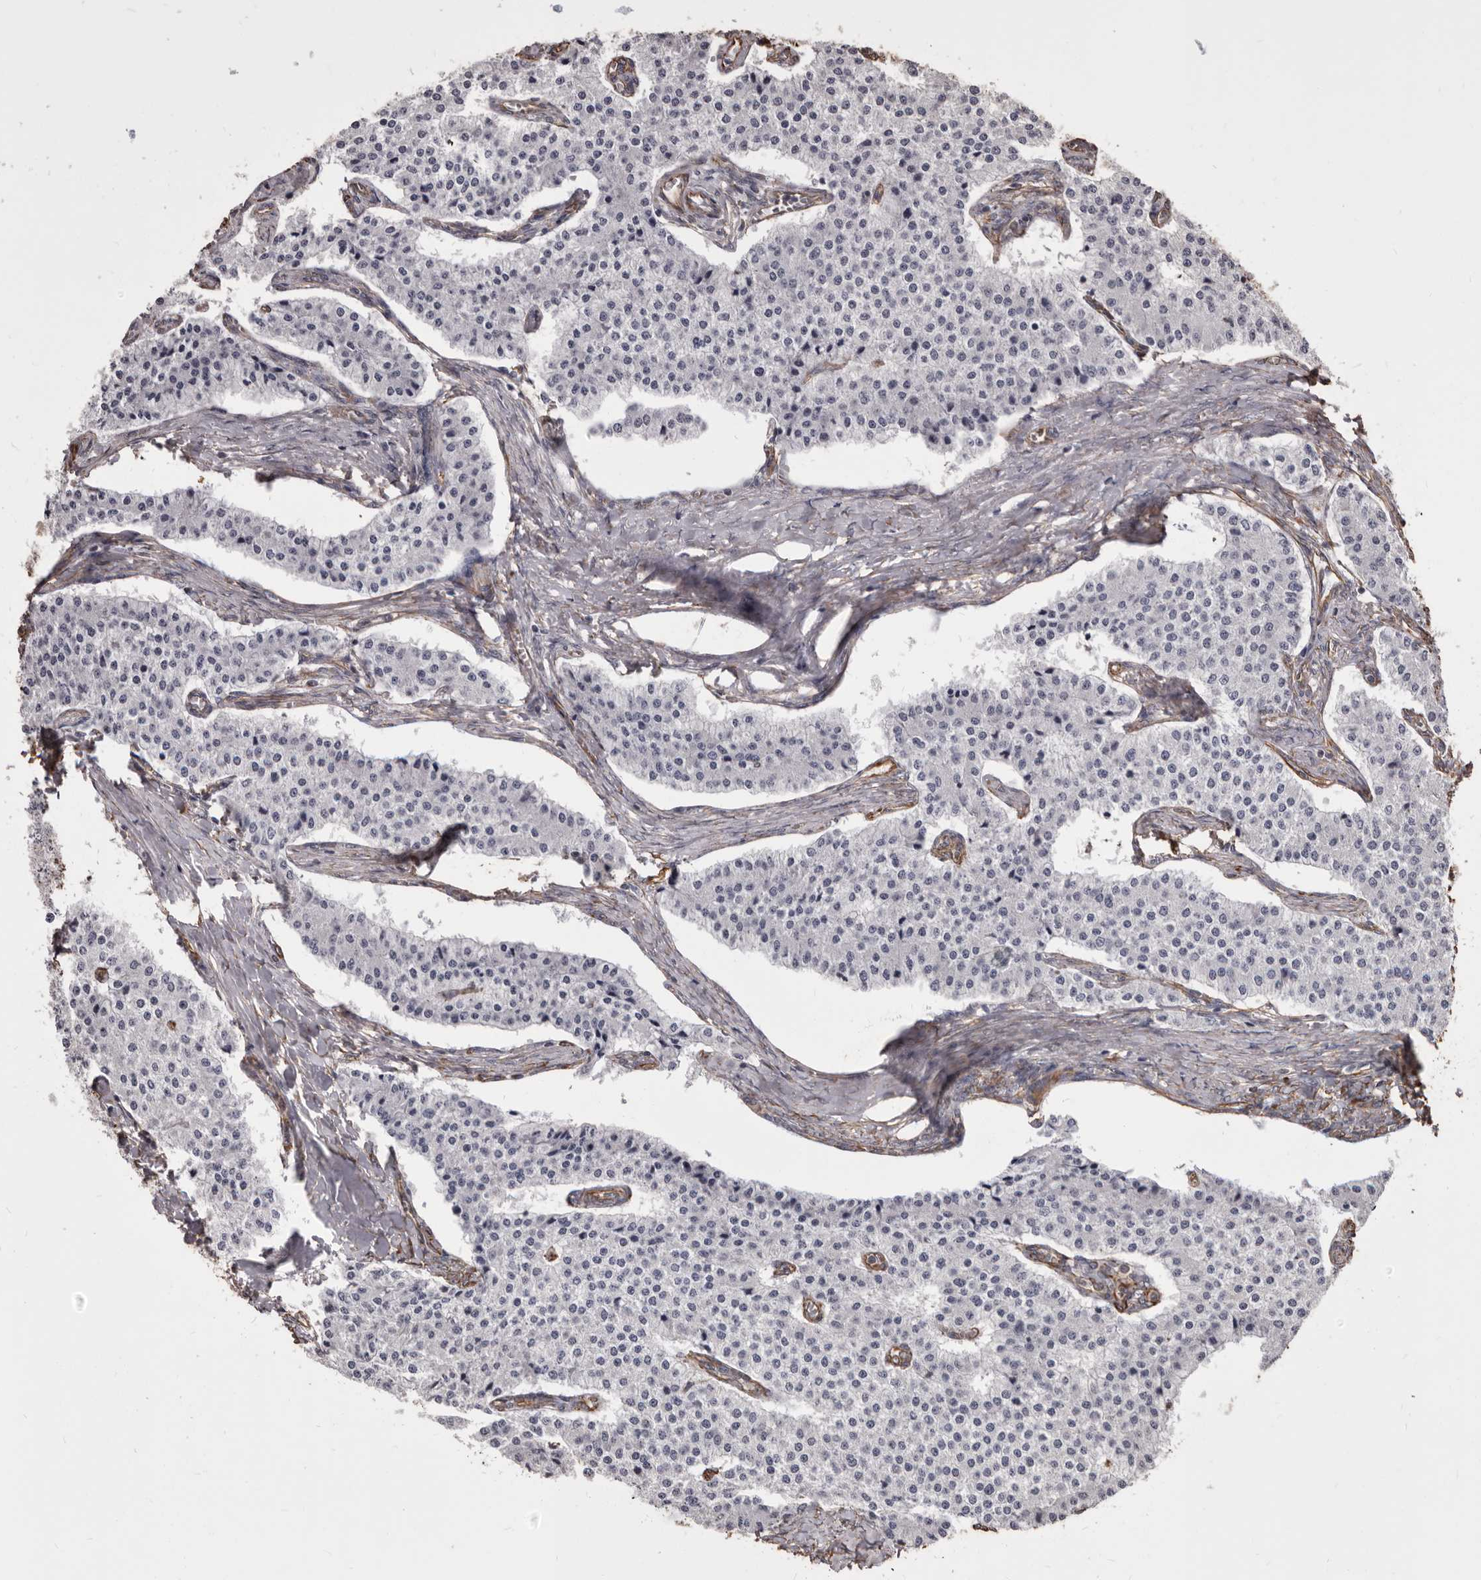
{"staining": {"intensity": "negative", "quantity": "none", "location": "none"}, "tissue": "carcinoid", "cell_type": "Tumor cells", "image_type": "cancer", "snomed": [{"axis": "morphology", "description": "Carcinoid, malignant, NOS"}, {"axis": "topography", "description": "Colon"}], "caption": "A histopathology image of human carcinoid is negative for staining in tumor cells.", "gene": "MTURN", "patient": {"sex": "female", "age": 52}}